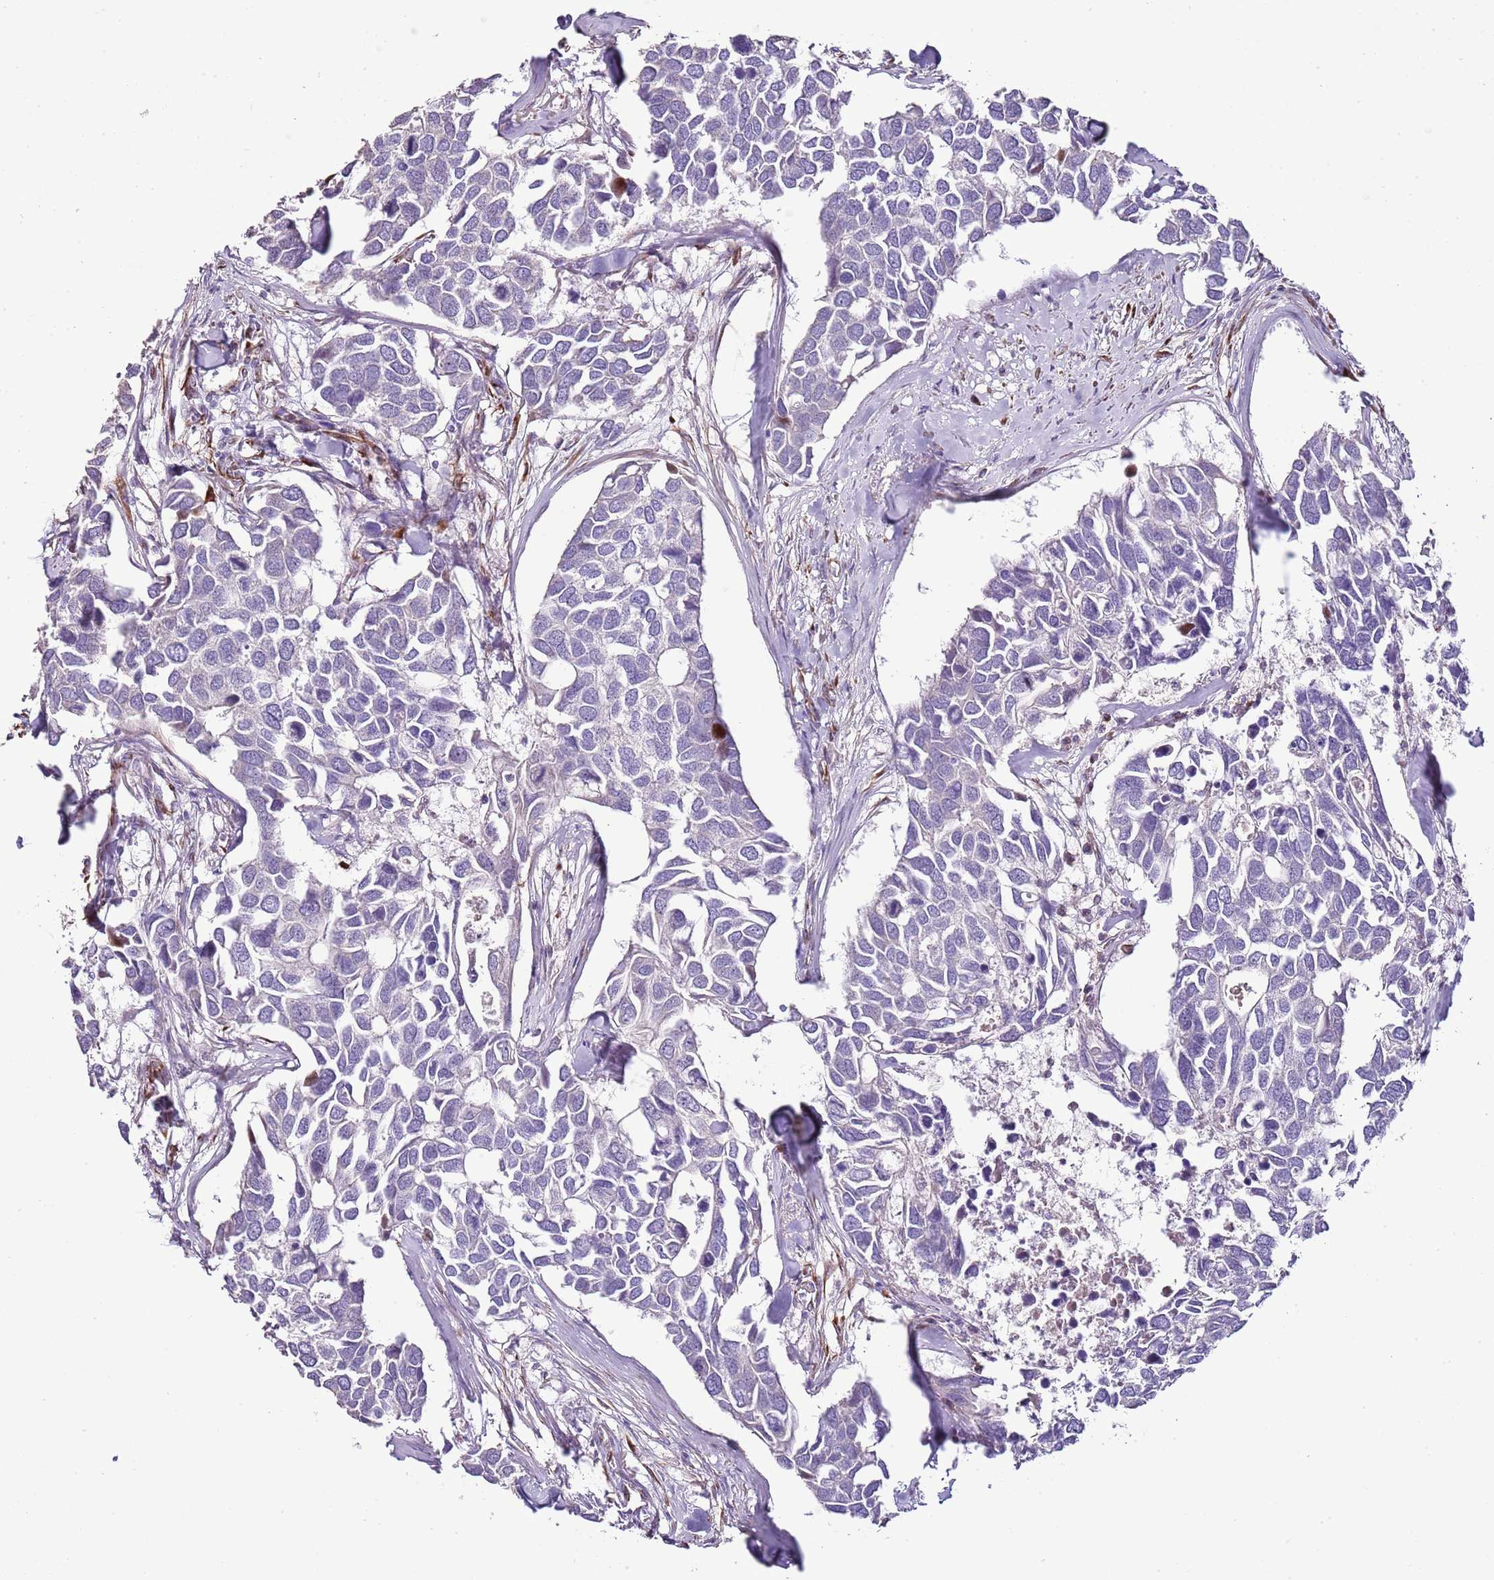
{"staining": {"intensity": "negative", "quantity": "none", "location": "none"}, "tissue": "breast cancer", "cell_type": "Tumor cells", "image_type": "cancer", "snomed": [{"axis": "morphology", "description": "Duct carcinoma"}, {"axis": "topography", "description": "Breast"}], "caption": "DAB (3,3'-diaminobenzidine) immunohistochemical staining of human breast cancer (intraductal carcinoma) displays no significant expression in tumor cells.", "gene": "ZNF786", "patient": {"sex": "female", "age": 83}}